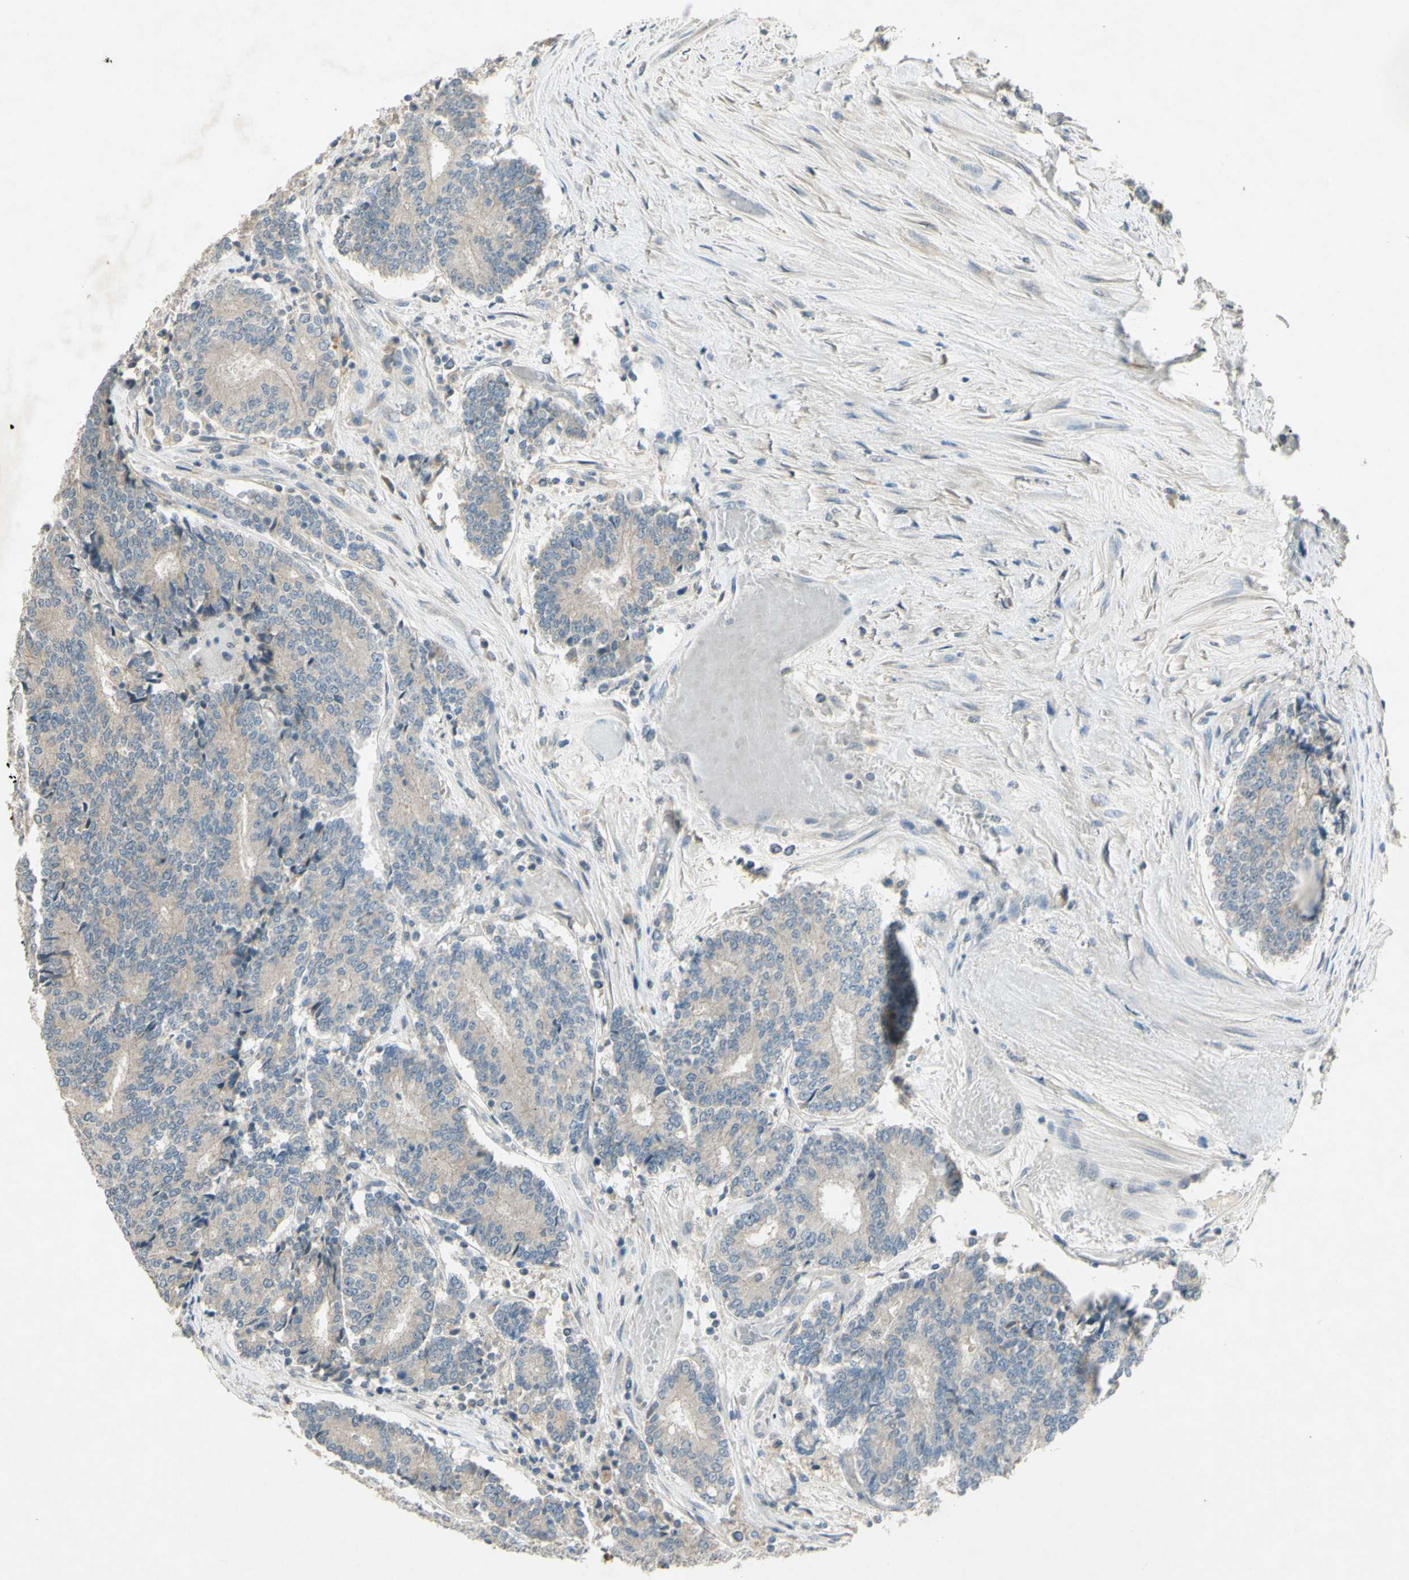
{"staining": {"intensity": "weak", "quantity": ">75%", "location": "cytoplasmic/membranous"}, "tissue": "prostate cancer", "cell_type": "Tumor cells", "image_type": "cancer", "snomed": [{"axis": "morphology", "description": "Normal tissue, NOS"}, {"axis": "morphology", "description": "Adenocarcinoma, High grade"}, {"axis": "topography", "description": "Prostate"}, {"axis": "topography", "description": "Seminal veicle"}], "caption": "A histopathology image of prostate cancer stained for a protein shows weak cytoplasmic/membranous brown staining in tumor cells.", "gene": "TIMM21", "patient": {"sex": "male", "age": 55}}